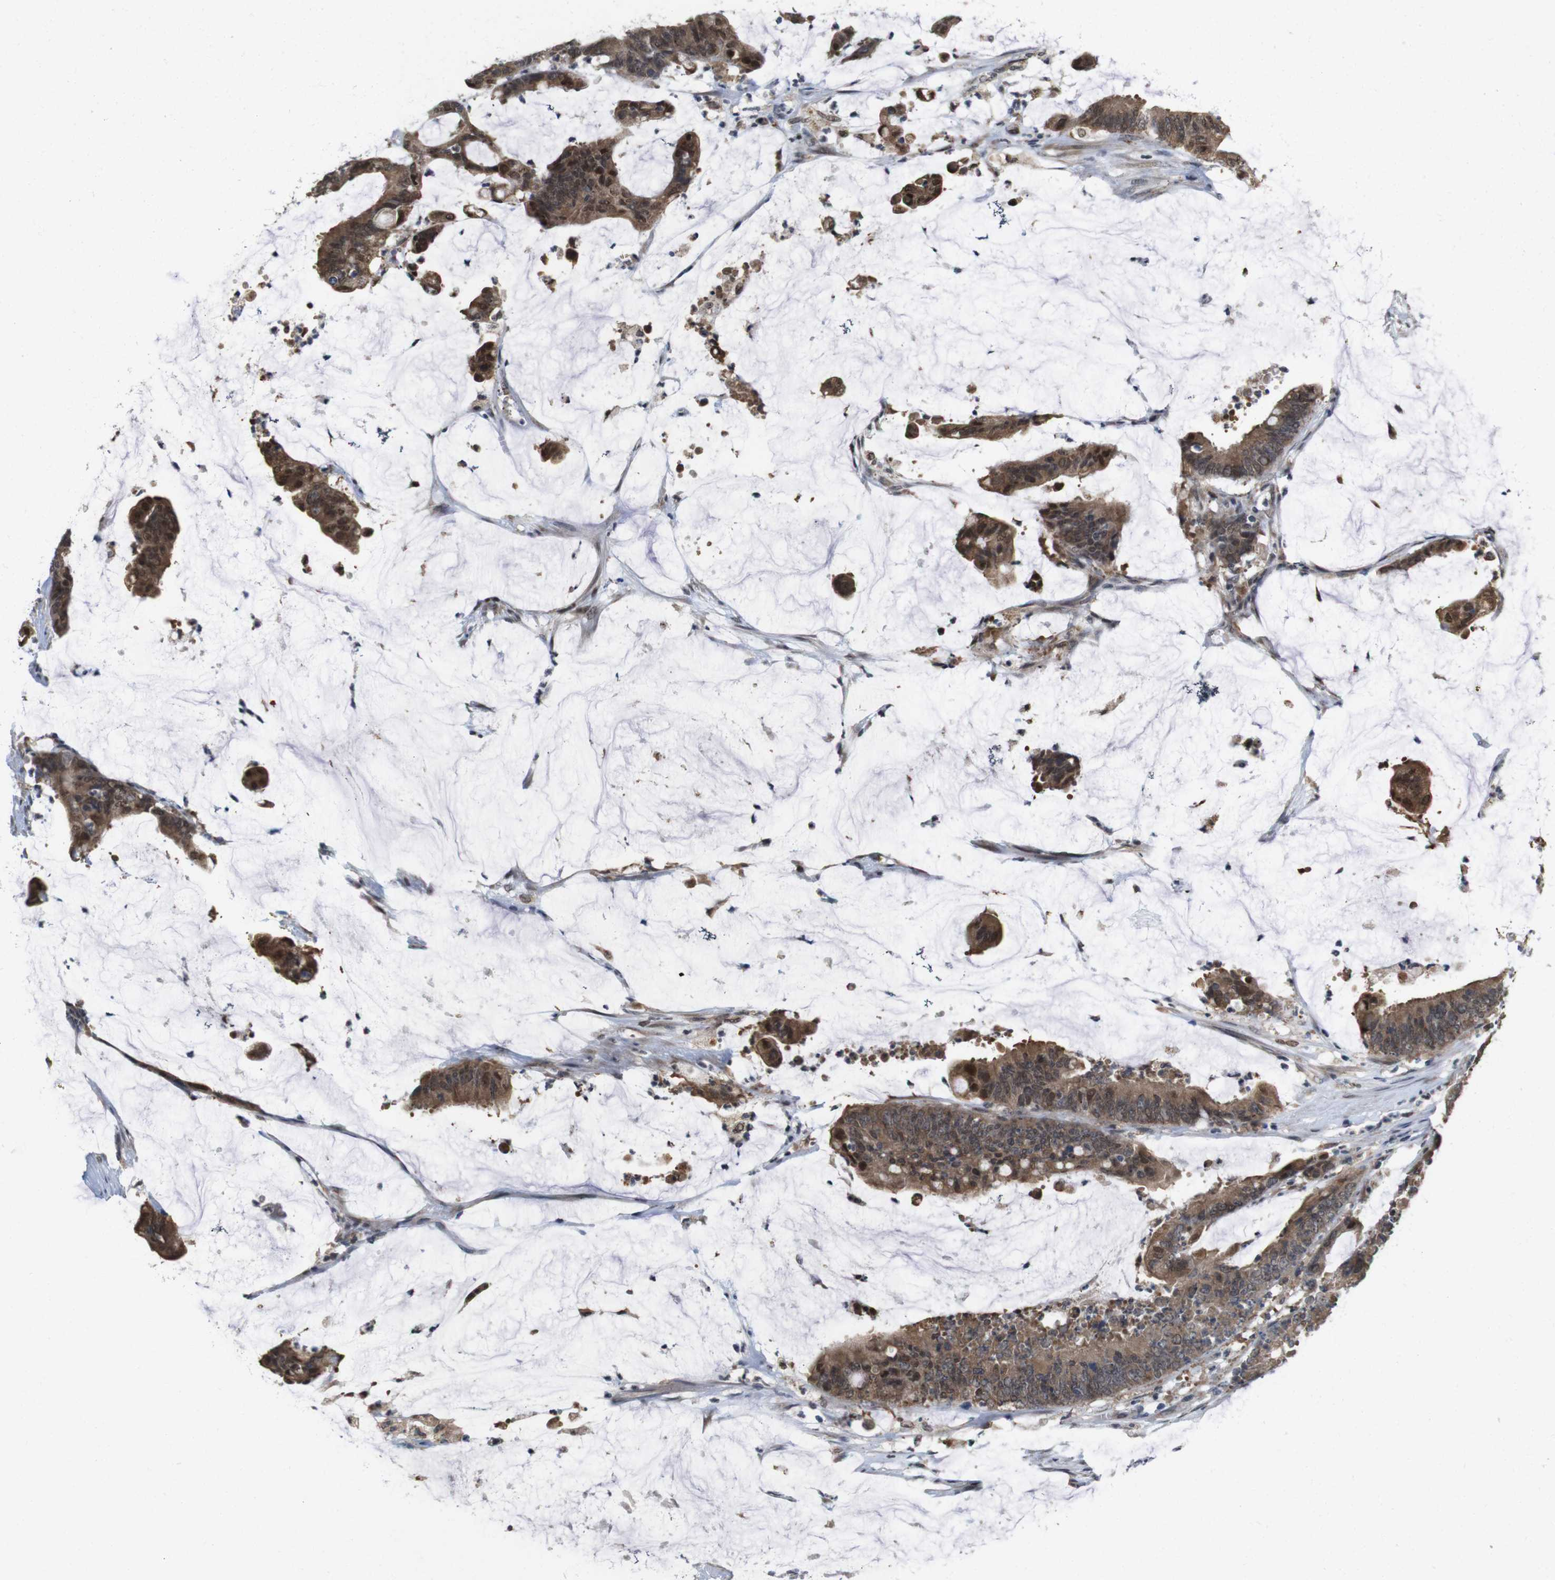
{"staining": {"intensity": "moderate", "quantity": ">75%", "location": "cytoplasmic/membranous,nuclear"}, "tissue": "colorectal cancer", "cell_type": "Tumor cells", "image_type": "cancer", "snomed": [{"axis": "morphology", "description": "Adenocarcinoma, NOS"}, {"axis": "topography", "description": "Rectum"}], "caption": "Adenocarcinoma (colorectal) was stained to show a protein in brown. There is medium levels of moderate cytoplasmic/membranous and nuclear positivity in about >75% of tumor cells.", "gene": "PNMA8A", "patient": {"sex": "female", "age": 66}}